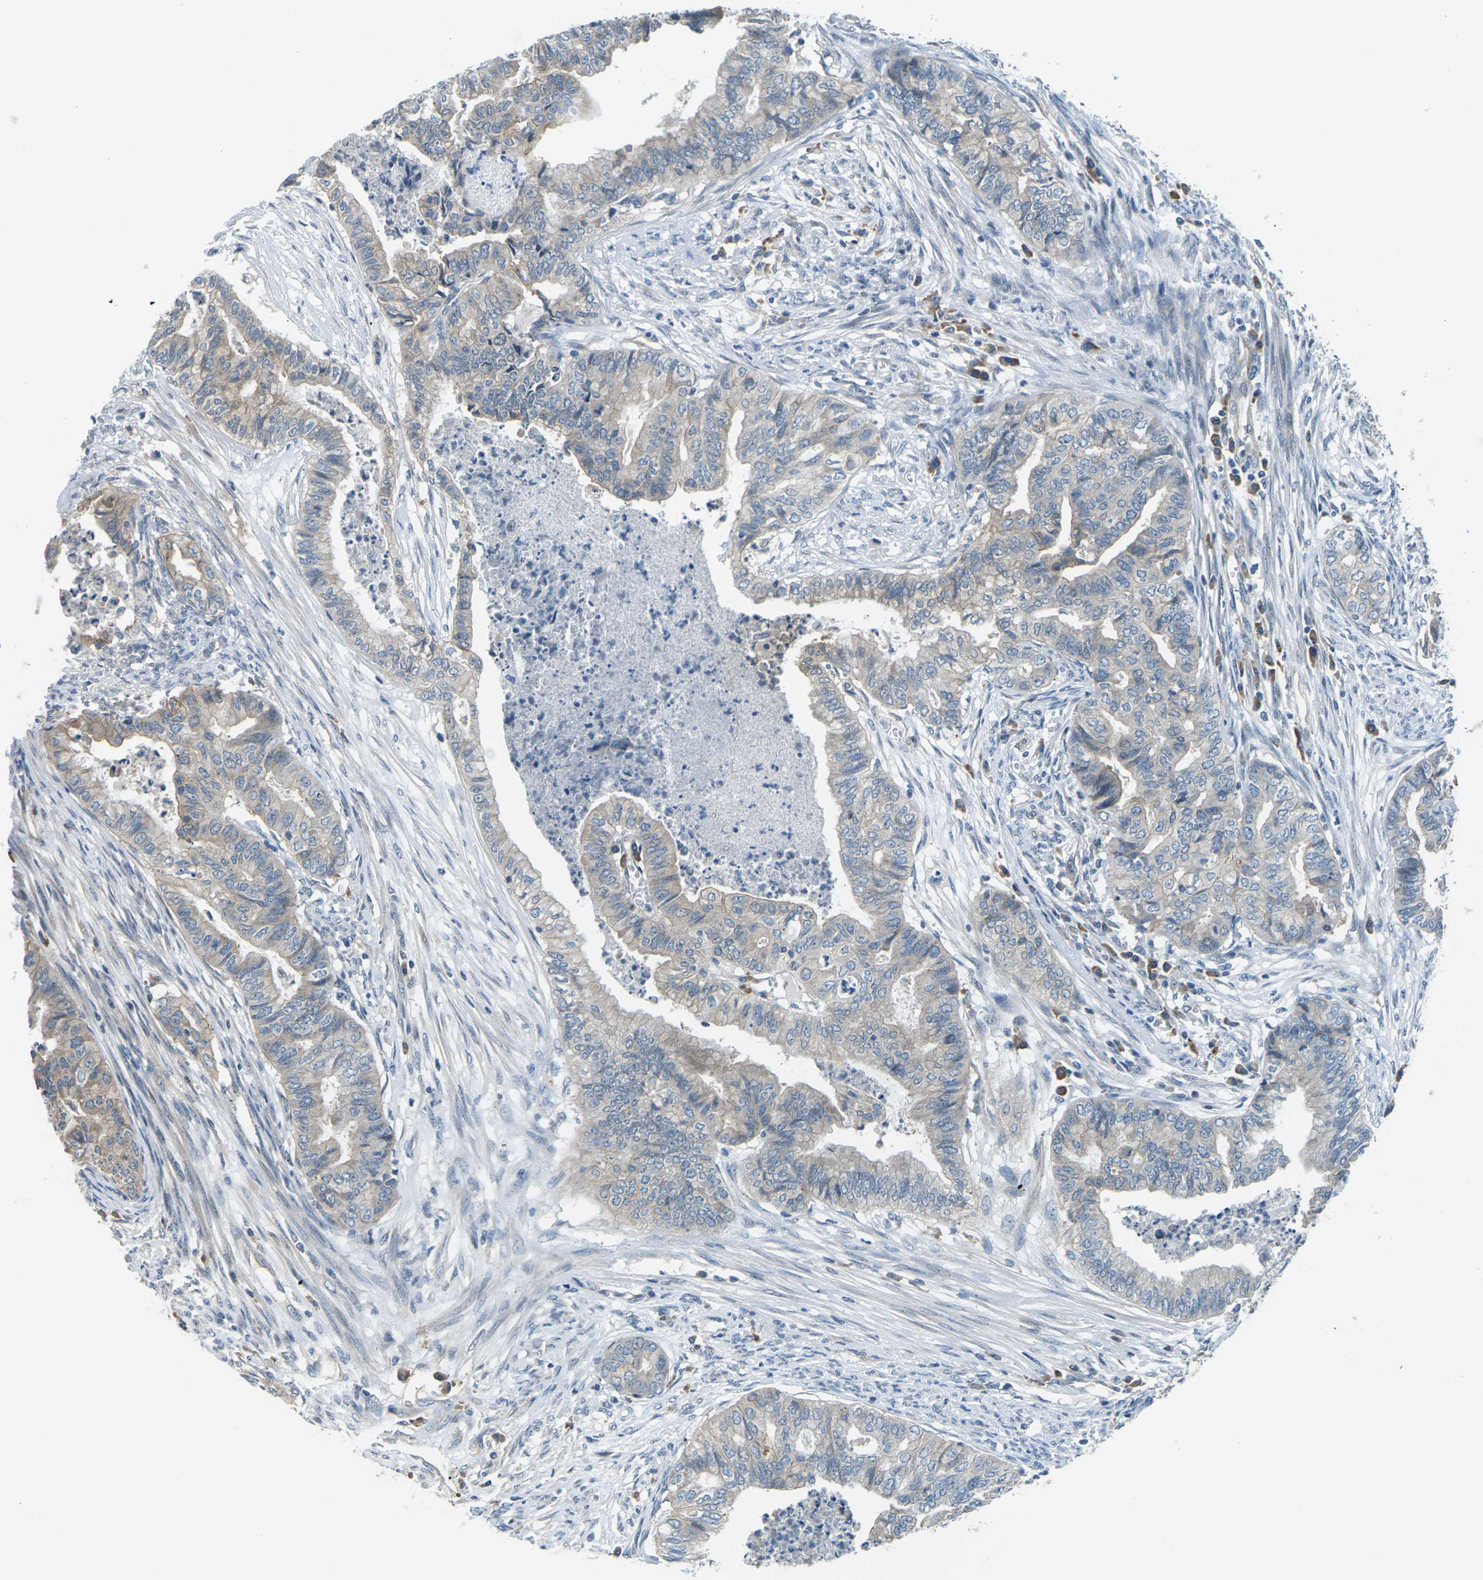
{"staining": {"intensity": "weak", "quantity": "<25%", "location": "cytoplasmic/membranous"}, "tissue": "endometrial cancer", "cell_type": "Tumor cells", "image_type": "cancer", "snomed": [{"axis": "morphology", "description": "Adenocarcinoma, NOS"}, {"axis": "topography", "description": "Endometrium"}], "caption": "A photomicrograph of endometrial cancer stained for a protein shows no brown staining in tumor cells.", "gene": "SLC13A3", "patient": {"sex": "female", "age": 79}}